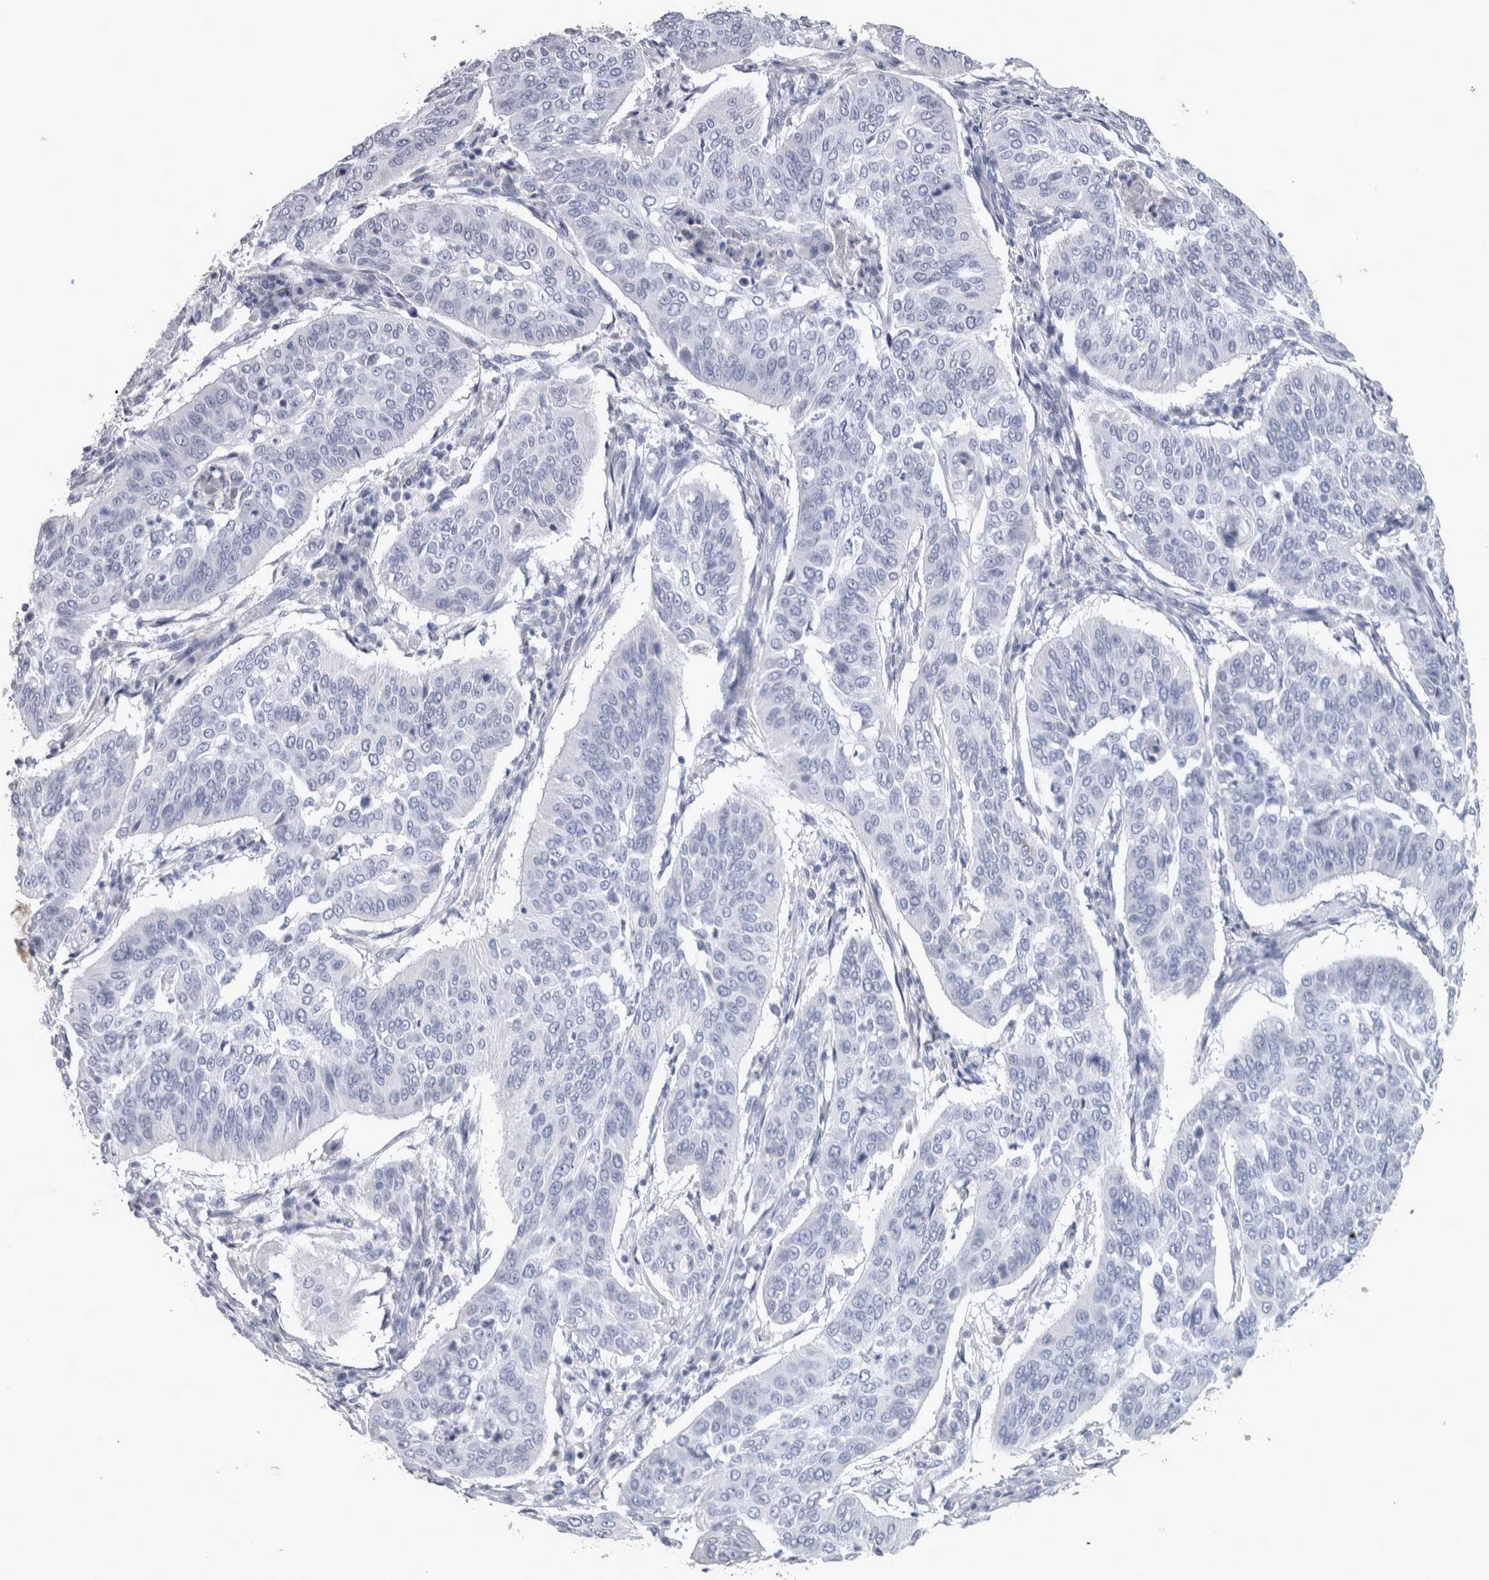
{"staining": {"intensity": "negative", "quantity": "none", "location": "none"}, "tissue": "cervical cancer", "cell_type": "Tumor cells", "image_type": "cancer", "snomed": [{"axis": "morphology", "description": "Normal tissue, NOS"}, {"axis": "morphology", "description": "Squamous cell carcinoma, NOS"}, {"axis": "topography", "description": "Cervix"}], "caption": "This is an IHC micrograph of squamous cell carcinoma (cervical). There is no expression in tumor cells.", "gene": "MSMB", "patient": {"sex": "female", "age": 39}}